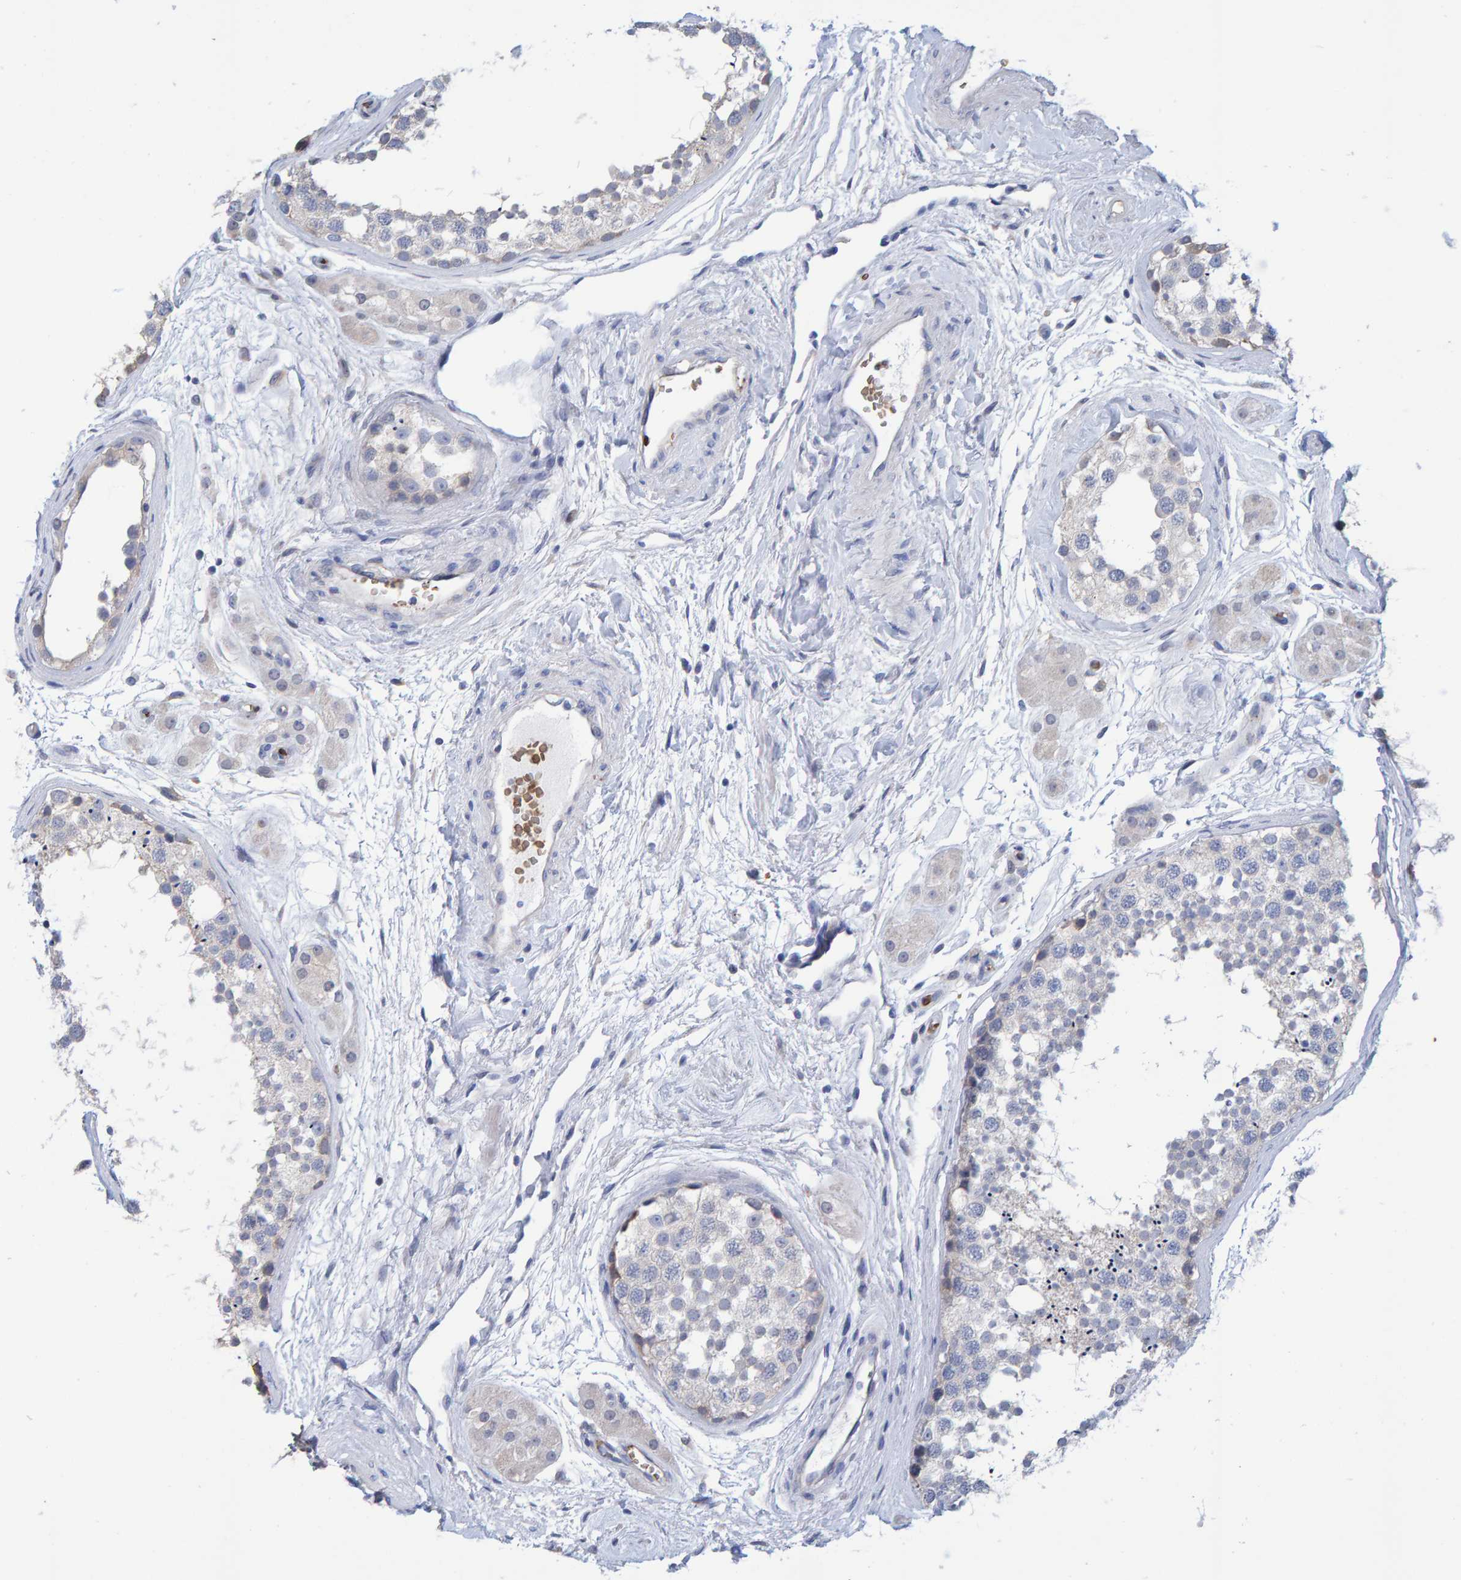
{"staining": {"intensity": "weak", "quantity": ">75%", "location": "cytoplasmic/membranous"}, "tissue": "testis", "cell_type": "Cells in seminiferous ducts", "image_type": "normal", "snomed": [{"axis": "morphology", "description": "Normal tissue, NOS"}, {"axis": "topography", "description": "Testis"}], "caption": "Cells in seminiferous ducts display low levels of weak cytoplasmic/membranous positivity in approximately >75% of cells in benign human testis.", "gene": "VPS9D1", "patient": {"sex": "male", "age": 56}}